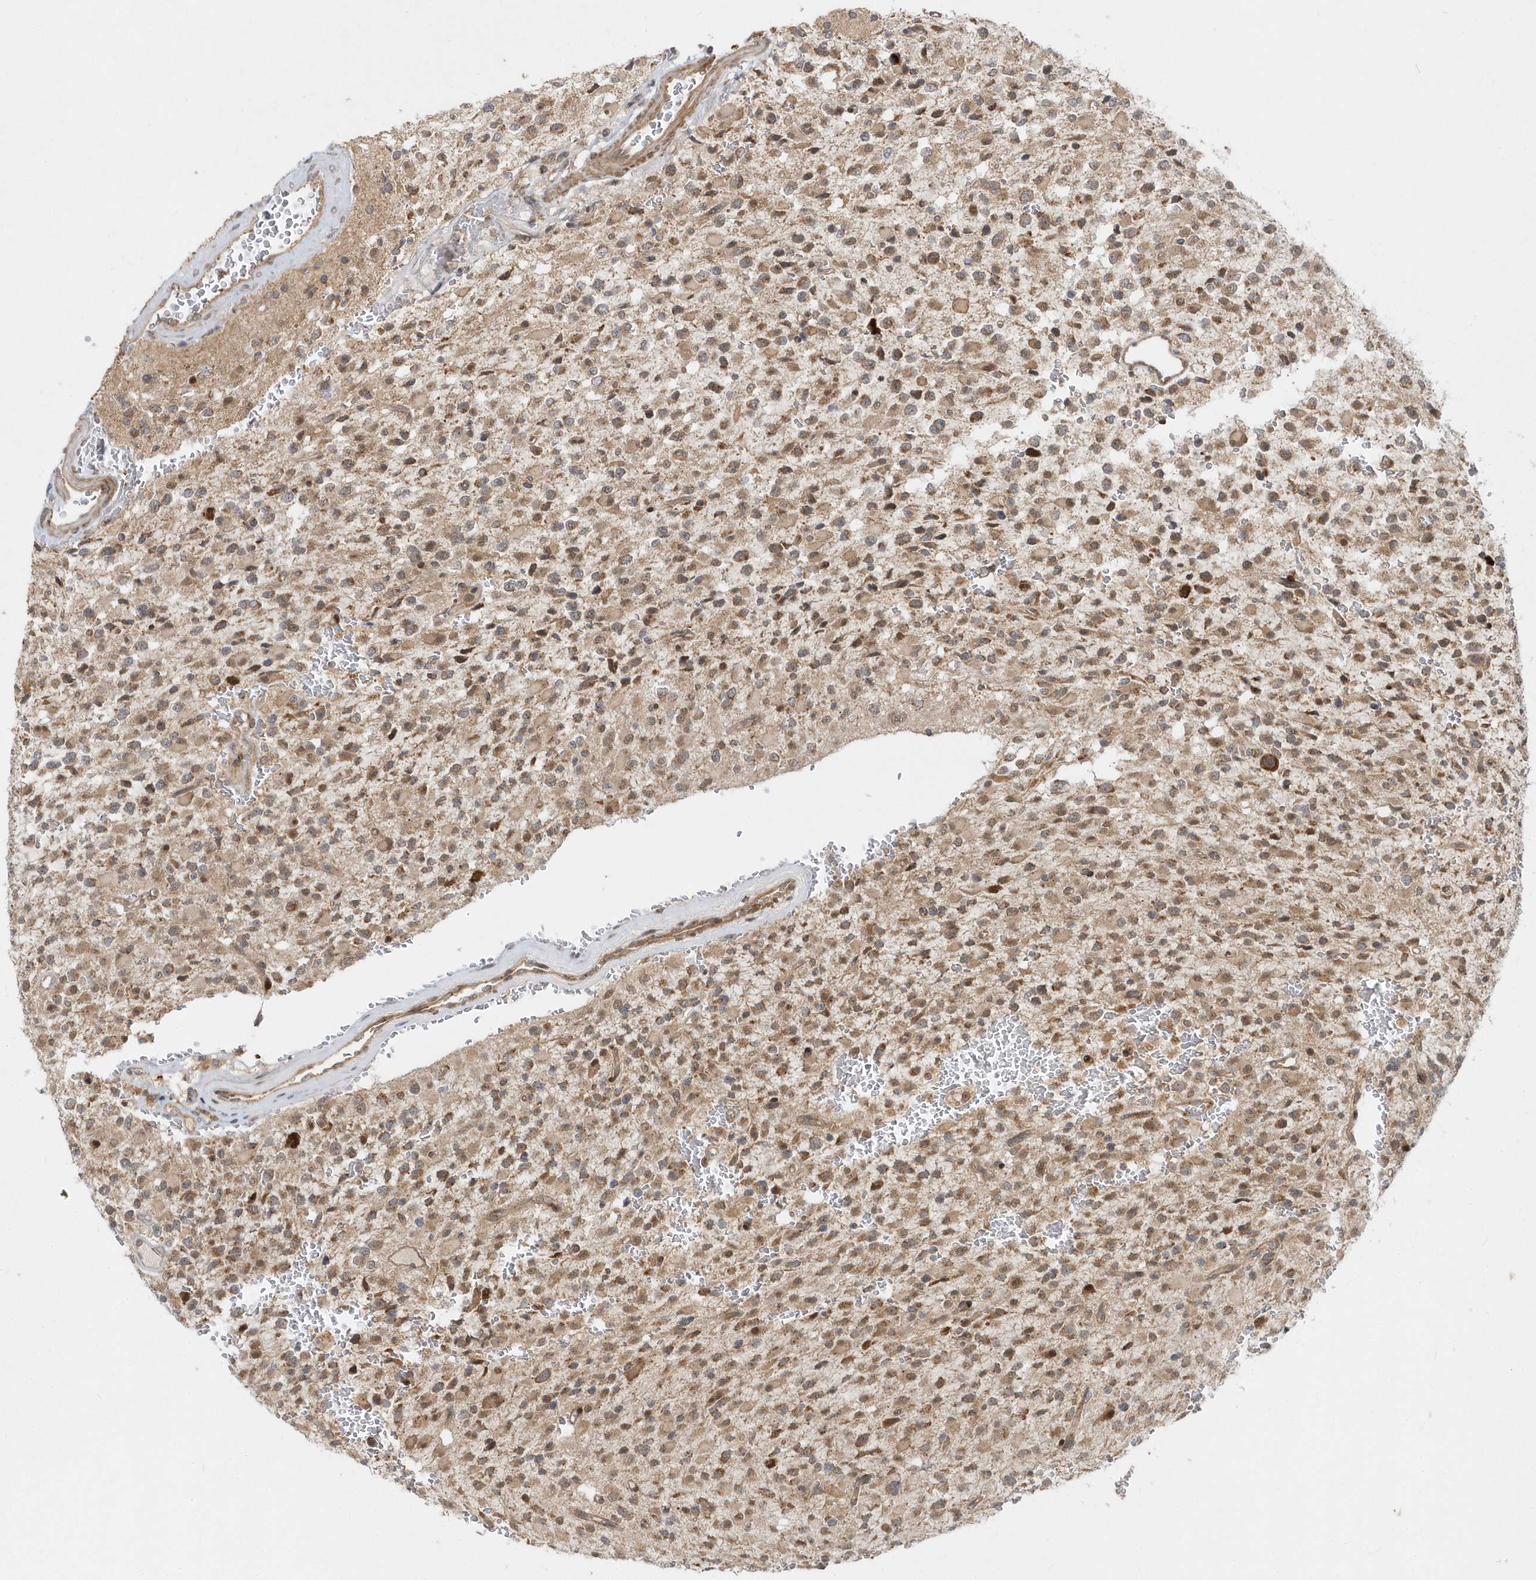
{"staining": {"intensity": "moderate", "quantity": ">75%", "location": "cytoplasmic/membranous"}, "tissue": "glioma", "cell_type": "Tumor cells", "image_type": "cancer", "snomed": [{"axis": "morphology", "description": "Glioma, malignant, High grade"}, {"axis": "topography", "description": "Brain"}], "caption": "Immunohistochemical staining of malignant high-grade glioma reveals medium levels of moderate cytoplasmic/membranous staining in approximately >75% of tumor cells.", "gene": "MXI1", "patient": {"sex": "male", "age": 34}}